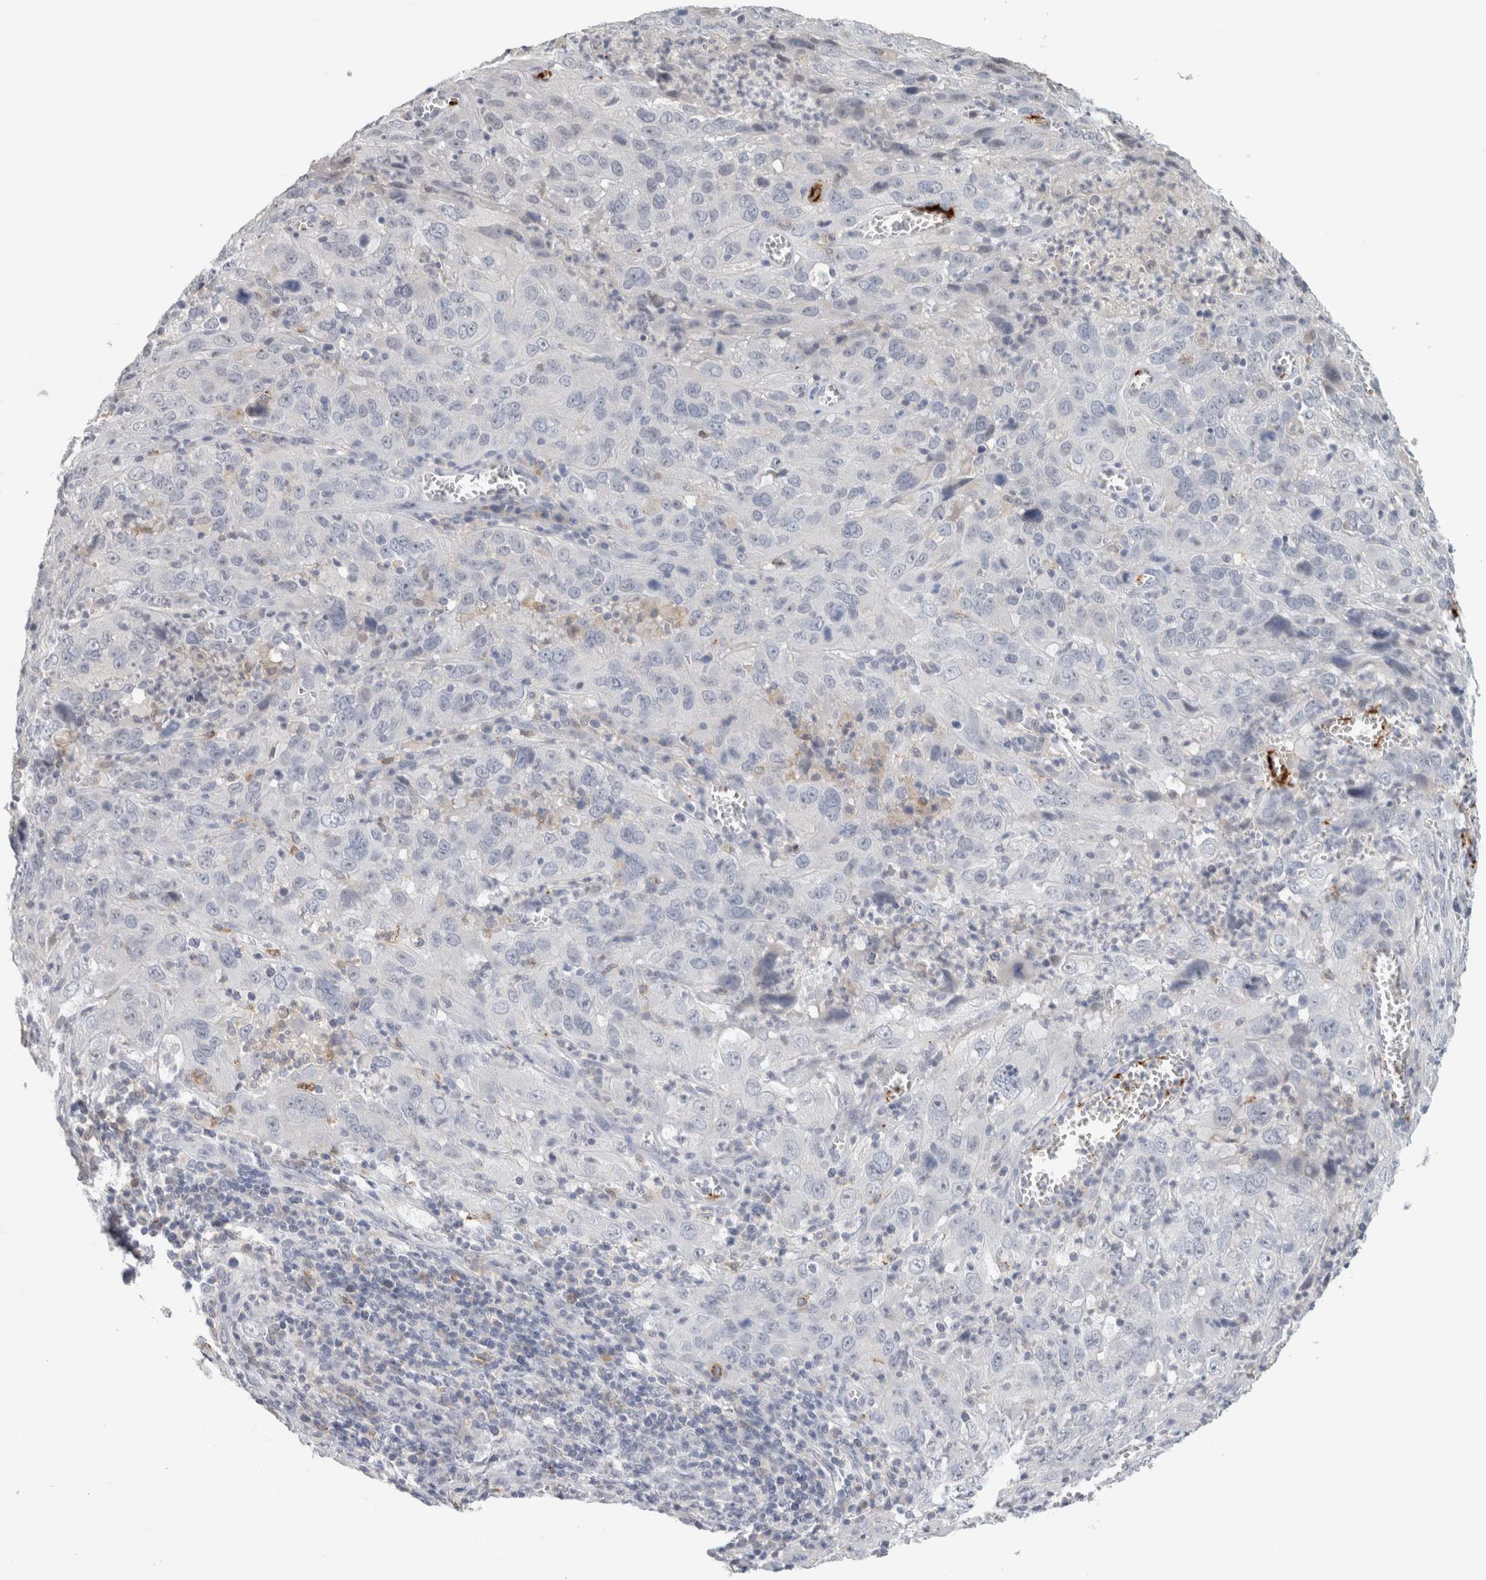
{"staining": {"intensity": "negative", "quantity": "none", "location": "none"}, "tissue": "cervical cancer", "cell_type": "Tumor cells", "image_type": "cancer", "snomed": [{"axis": "morphology", "description": "Squamous cell carcinoma, NOS"}, {"axis": "topography", "description": "Cervix"}], "caption": "This is an immunohistochemistry photomicrograph of cervical squamous cell carcinoma. There is no positivity in tumor cells.", "gene": "CD36", "patient": {"sex": "female", "age": 32}}